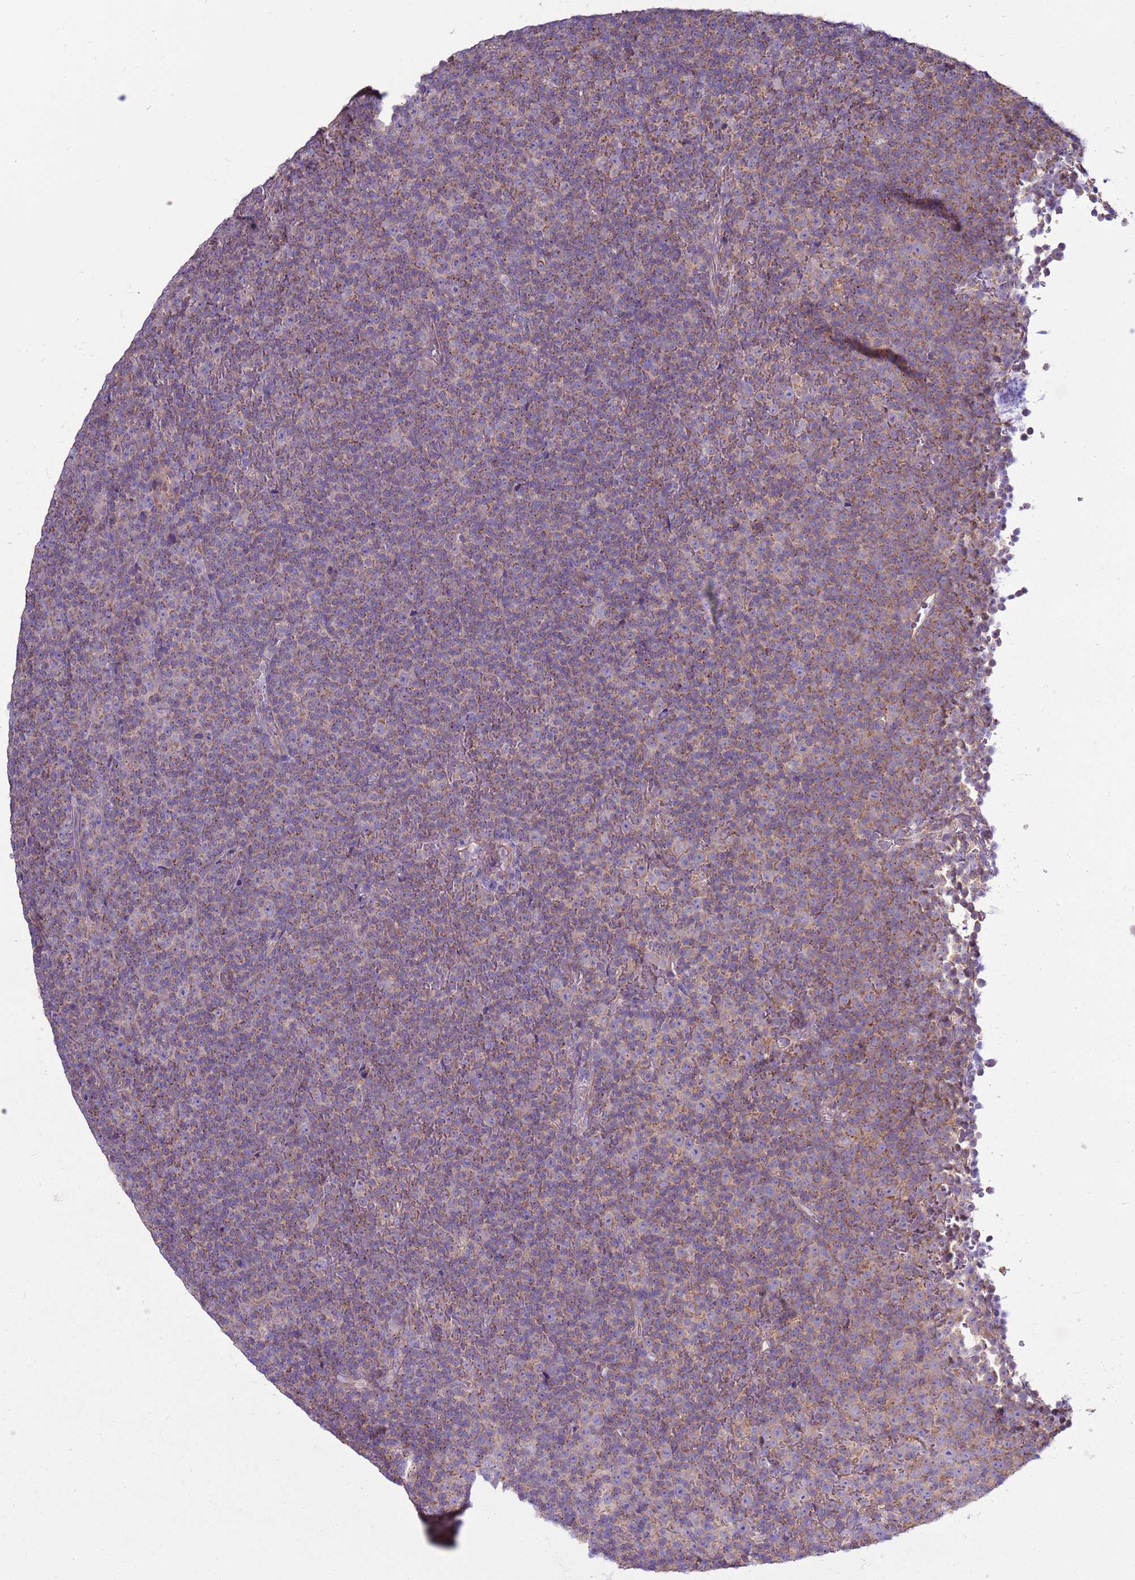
{"staining": {"intensity": "weak", "quantity": "25%-75%", "location": "cytoplasmic/membranous"}, "tissue": "lymphoma", "cell_type": "Tumor cells", "image_type": "cancer", "snomed": [{"axis": "morphology", "description": "Malignant lymphoma, non-Hodgkin's type, Low grade"}, {"axis": "topography", "description": "Lymph node"}], "caption": "Low-grade malignant lymphoma, non-Hodgkin's type stained with a brown dye exhibits weak cytoplasmic/membranous positive staining in about 25%-75% of tumor cells.", "gene": "TRAPPC4", "patient": {"sex": "female", "age": 67}}